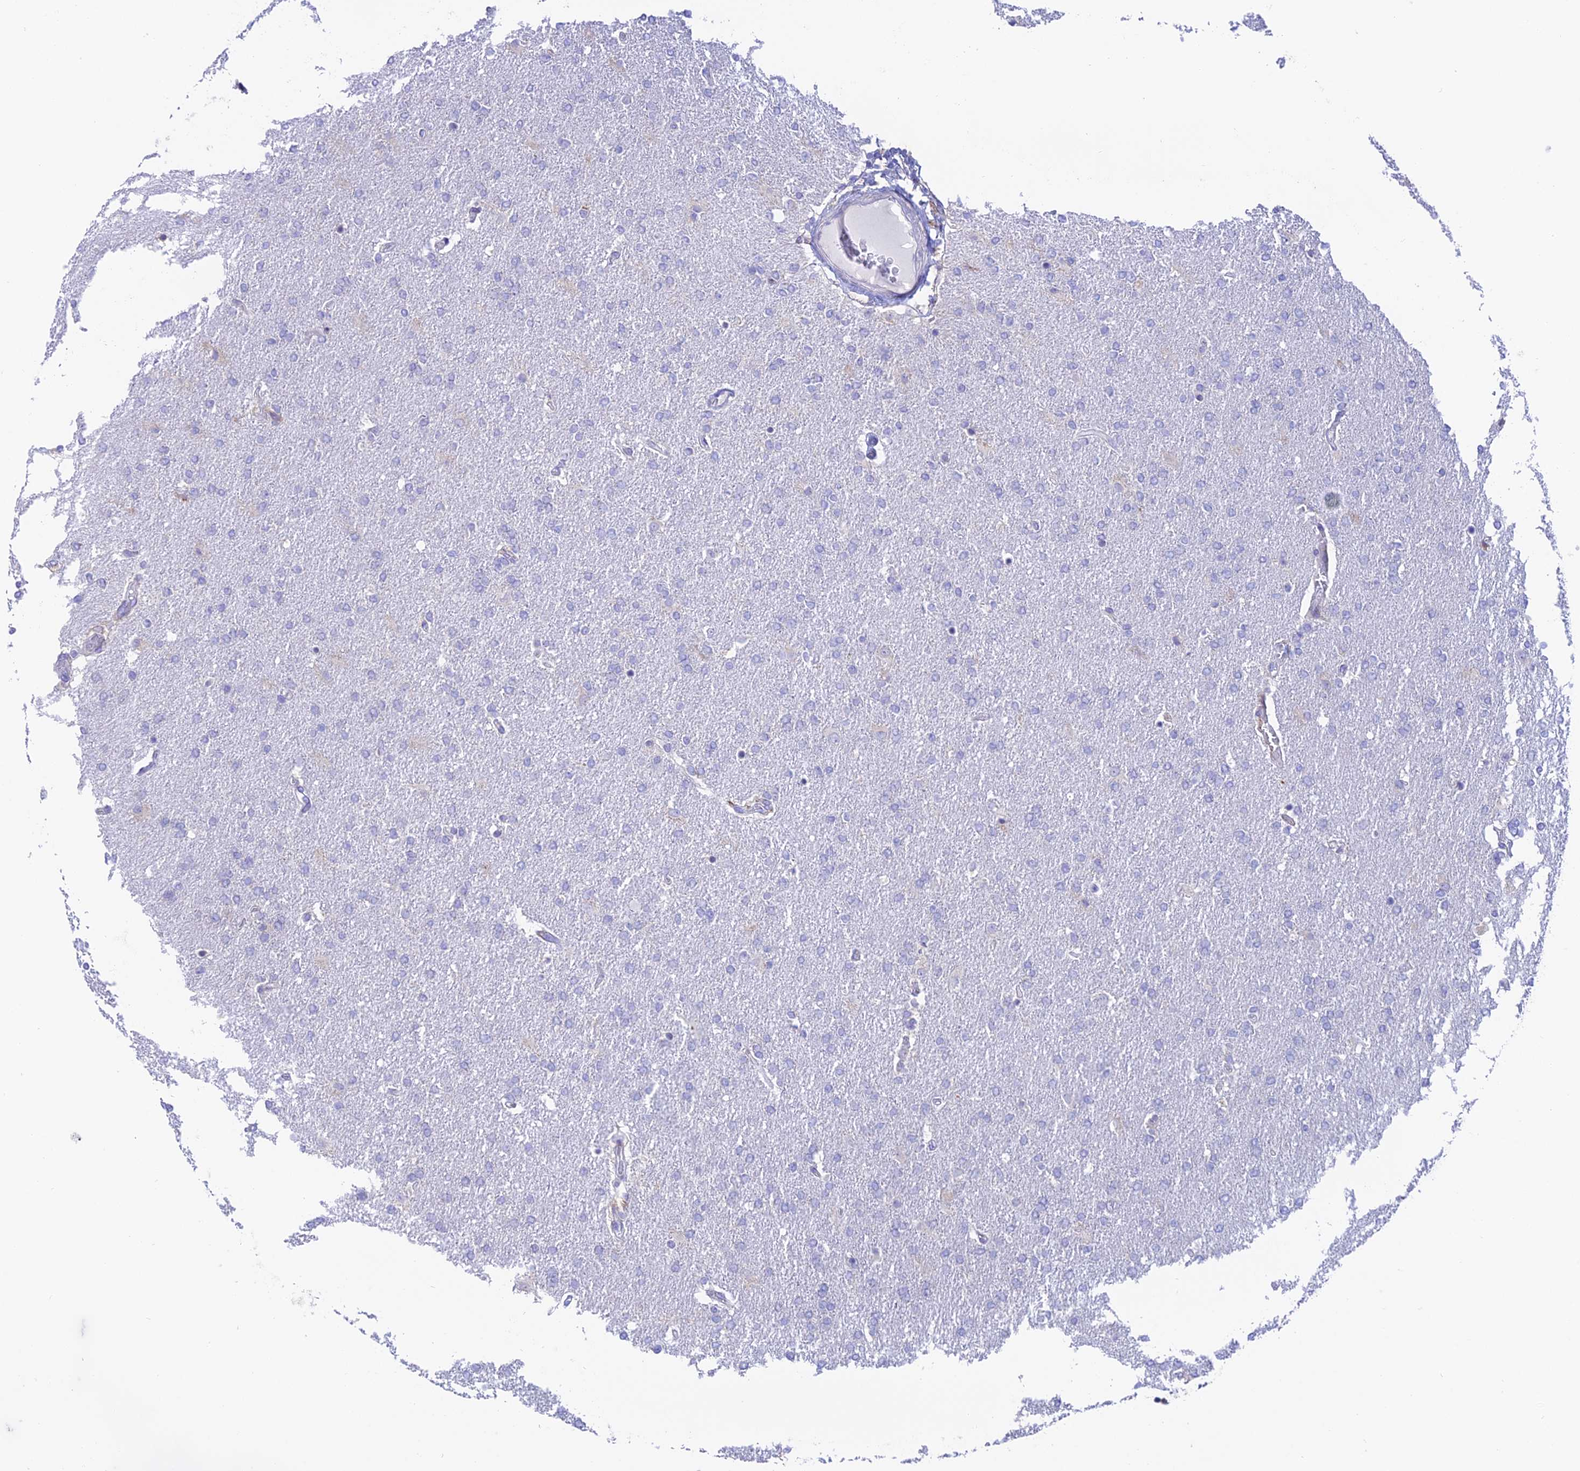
{"staining": {"intensity": "negative", "quantity": "none", "location": "none"}, "tissue": "glioma", "cell_type": "Tumor cells", "image_type": "cancer", "snomed": [{"axis": "morphology", "description": "Glioma, malignant, High grade"}, {"axis": "topography", "description": "Brain"}], "caption": "The photomicrograph exhibits no staining of tumor cells in malignant glioma (high-grade).", "gene": "TUBGCP6", "patient": {"sex": "male", "age": 72}}